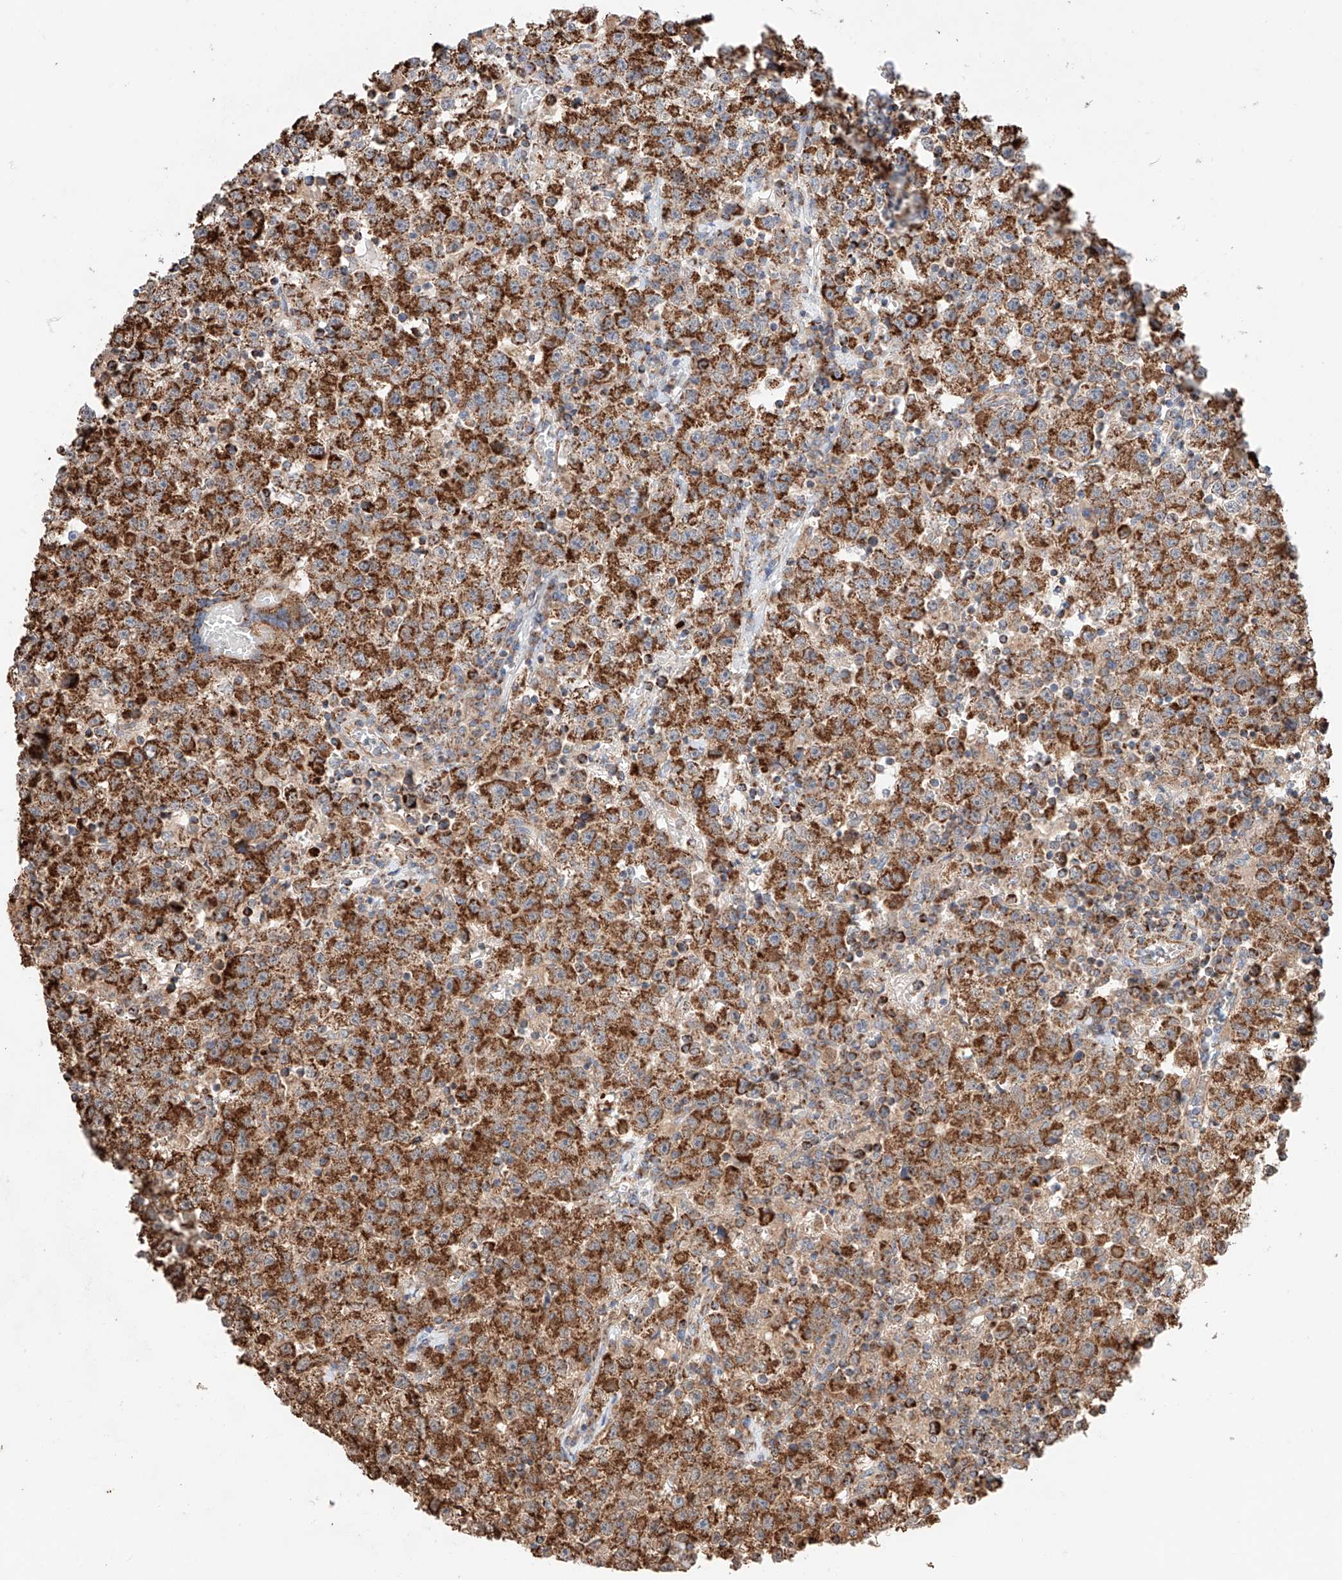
{"staining": {"intensity": "strong", "quantity": ">75%", "location": "cytoplasmic/membranous"}, "tissue": "testis cancer", "cell_type": "Tumor cells", "image_type": "cancer", "snomed": [{"axis": "morphology", "description": "Seminoma, NOS"}, {"axis": "topography", "description": "Testis"}], "caption": "A micrograph of testis seminoma stained for a protein shows strong cytoplasmic/membranous brown staining in tumor cells.", "gene": "KTI12", "patient": {"sex": "male", "age": 22}}